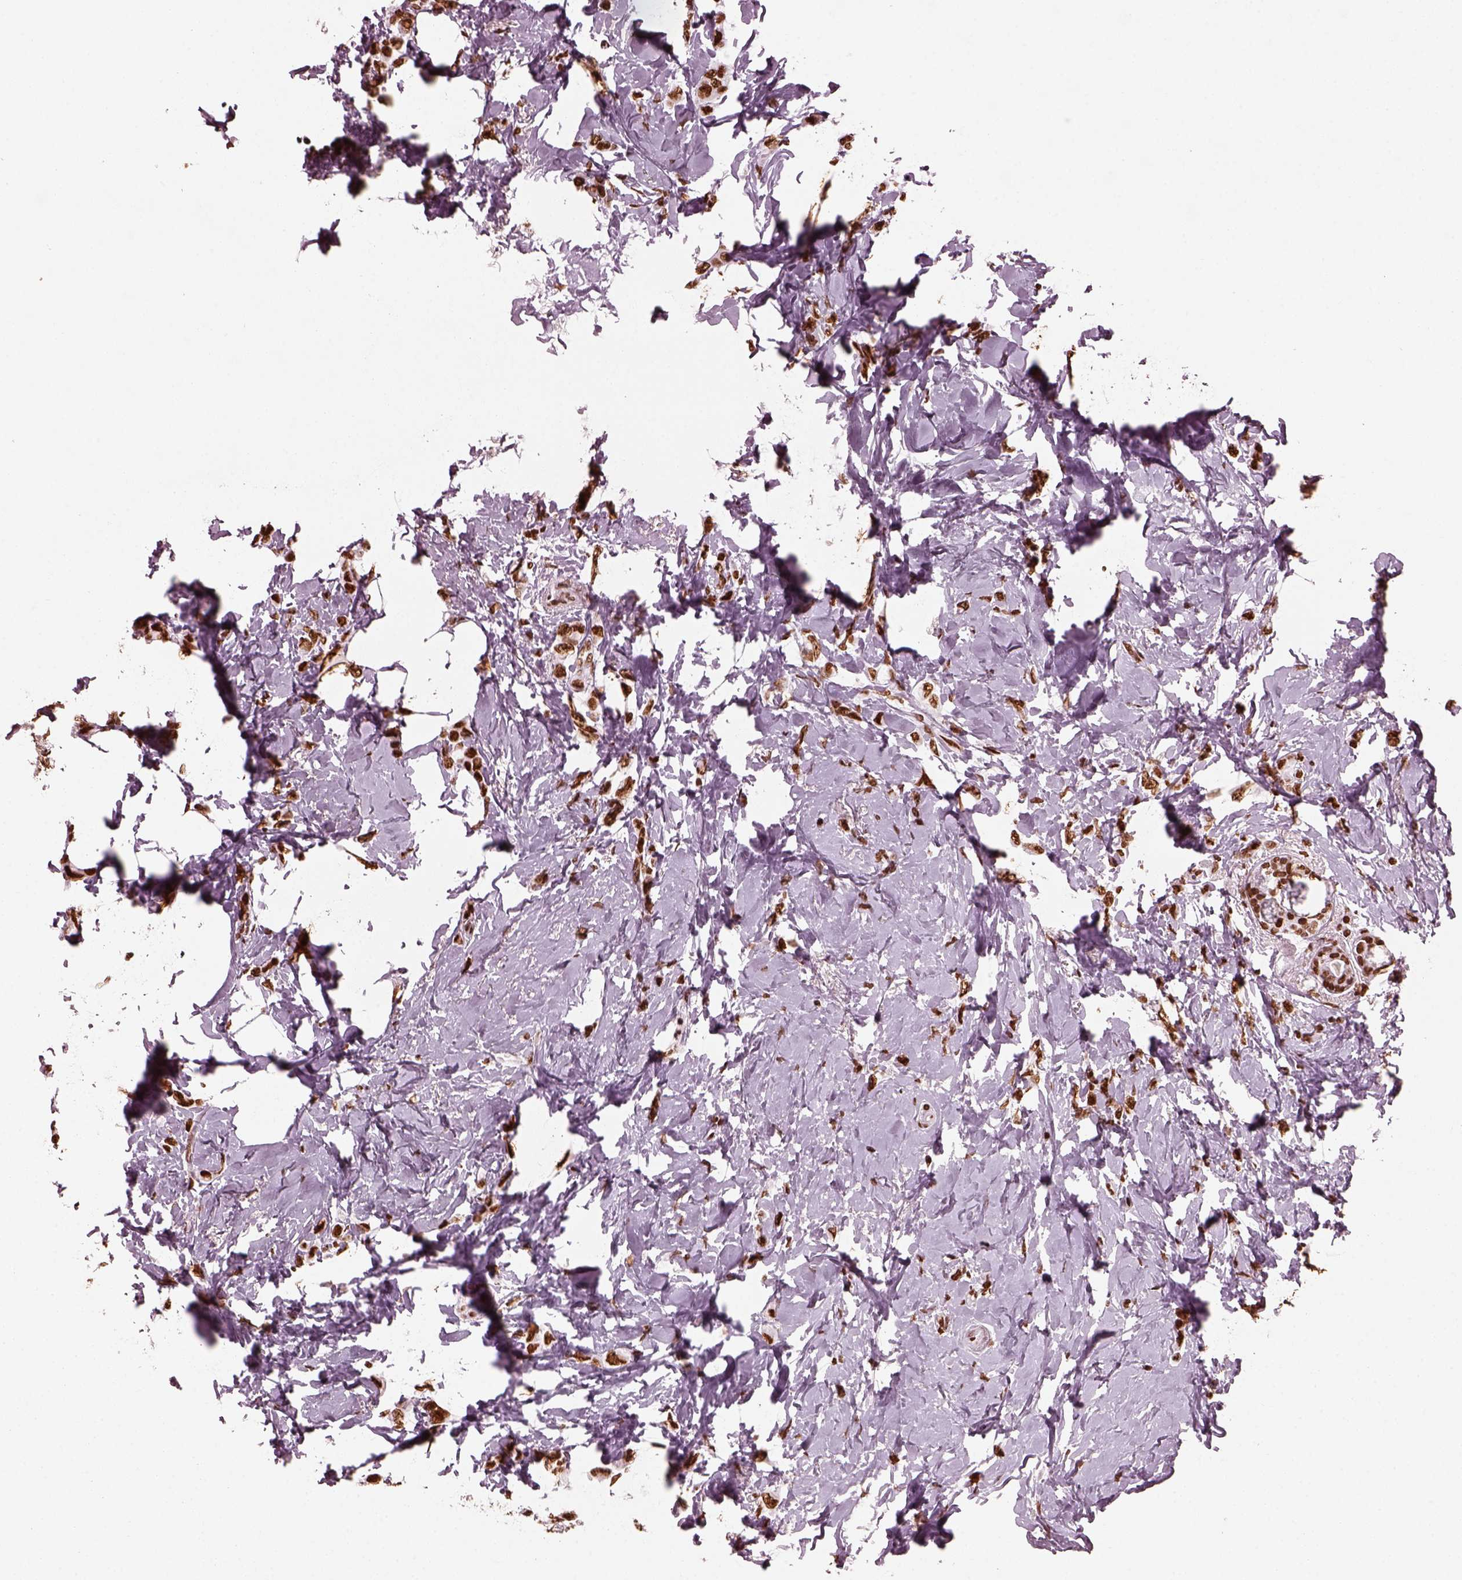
{"staining": {"intensity": "strong", "quantity": ">75%", "location": "nuclear"}, "tissue": "breast cancer", "cell_type": "Tumor cells", "image_type": "cancer", "snomed": [{"axis": "morphology", "description": "Lobular carcinoma"}, {"axis": "topography", "description": "Breast"}], "caption": "The micrograph displays staining of breast lobular carcinoma, revealing strong nuclear protein positivity (brown color) within tumor cells.", "gene": "CBFA2T3", "patient": {"sex": "female", "age": 66}}